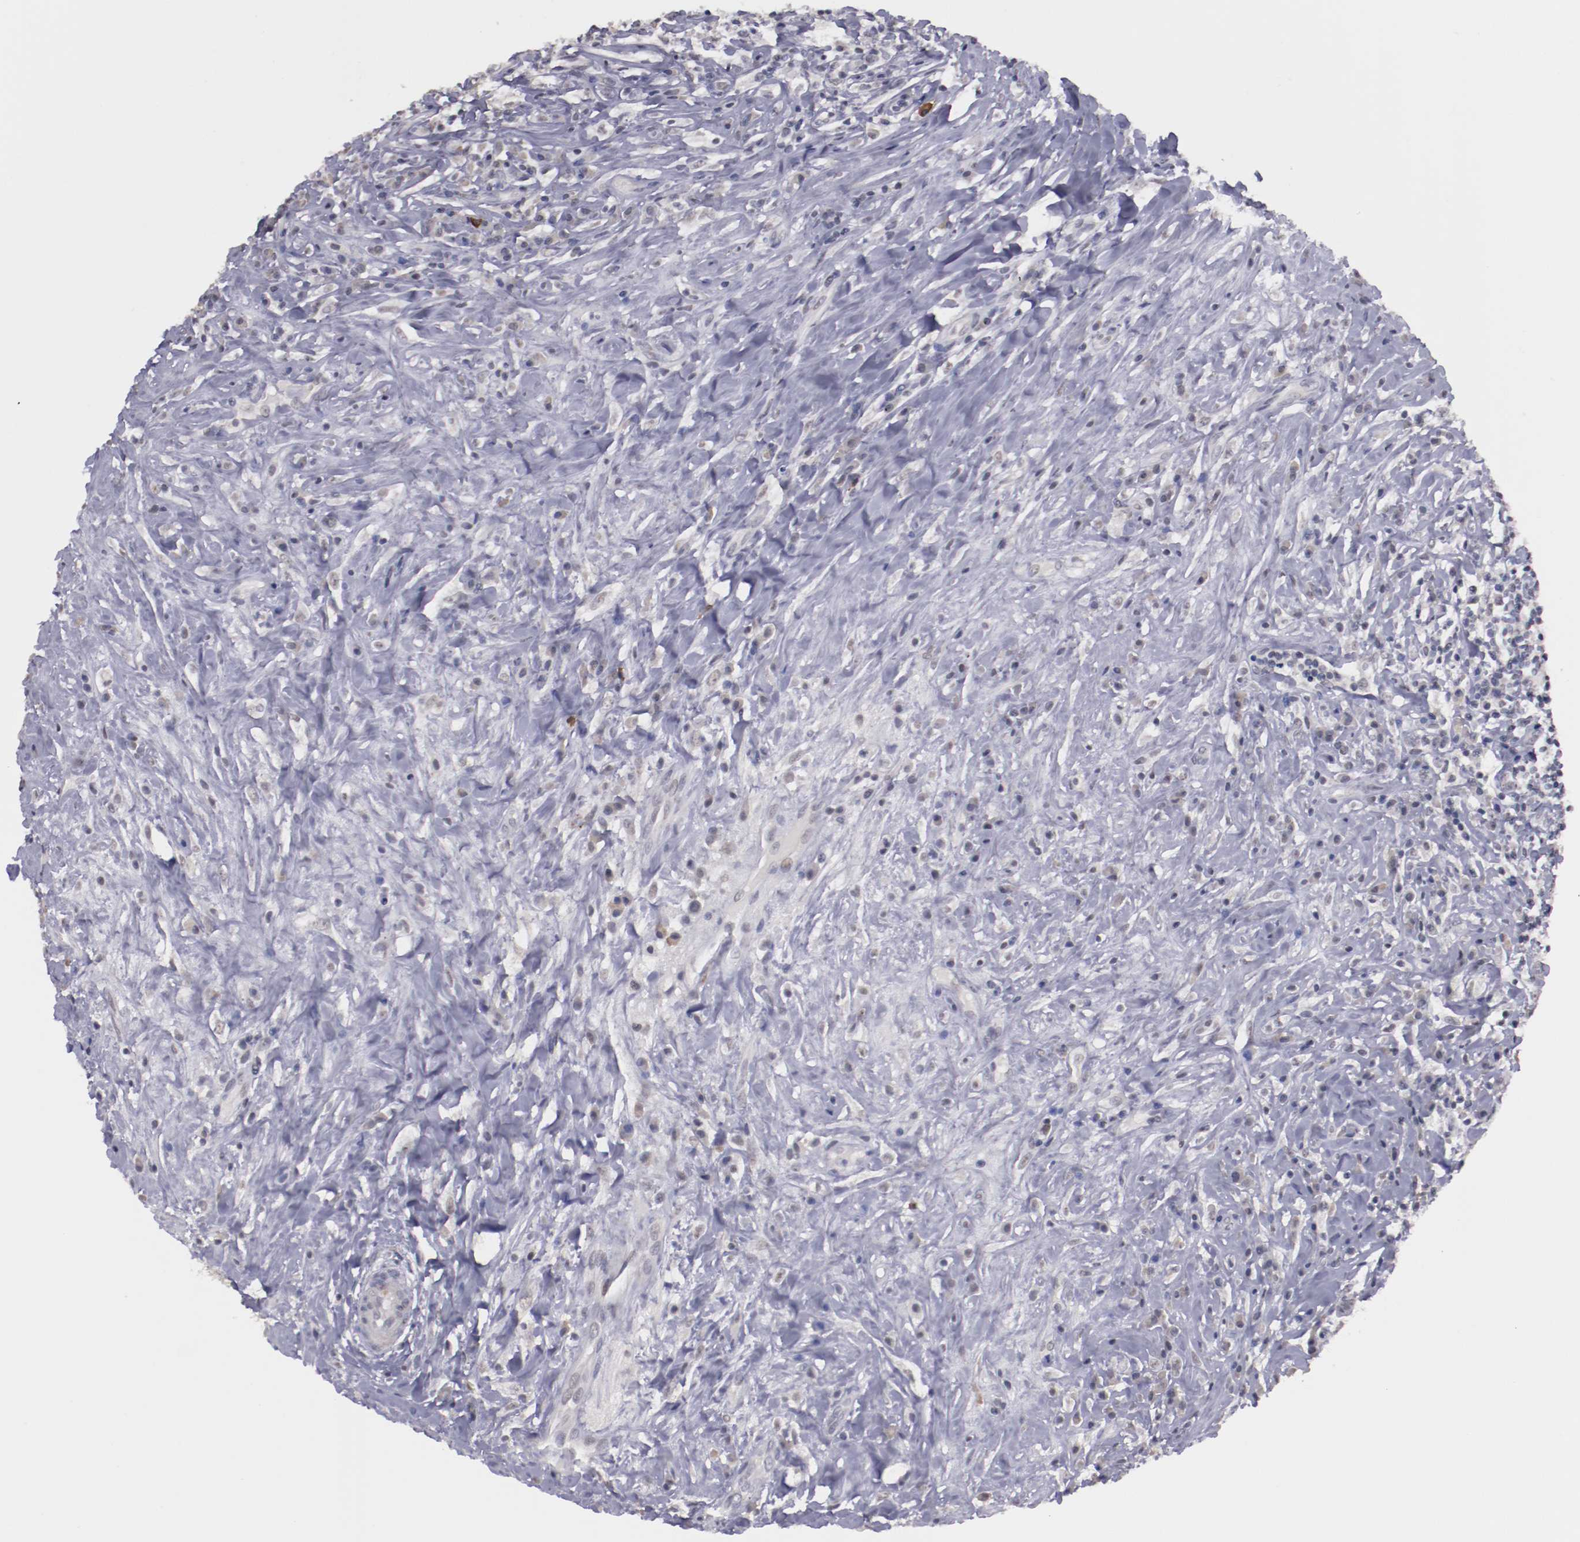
{"staining": {"intensity": "weak", "quantity": "25%-75%", "location": "nuclear"}, "tissue": "lymphoma", "cell_type": "Tumor cells", "image_type": "cancer", "snomed": [{"axis": "morphology", "description": "Hodgkin's disease, NOS"}, {"axis": "topography", "description": "Lymph node"}], "caption": "Immunohistochemical staining of human lymphoma reveals weak nuclear protein positivity in about 25%-75% of tumor cells.", "gene": "NRXN3", "patient": {"sex": "female", "age": 25}}